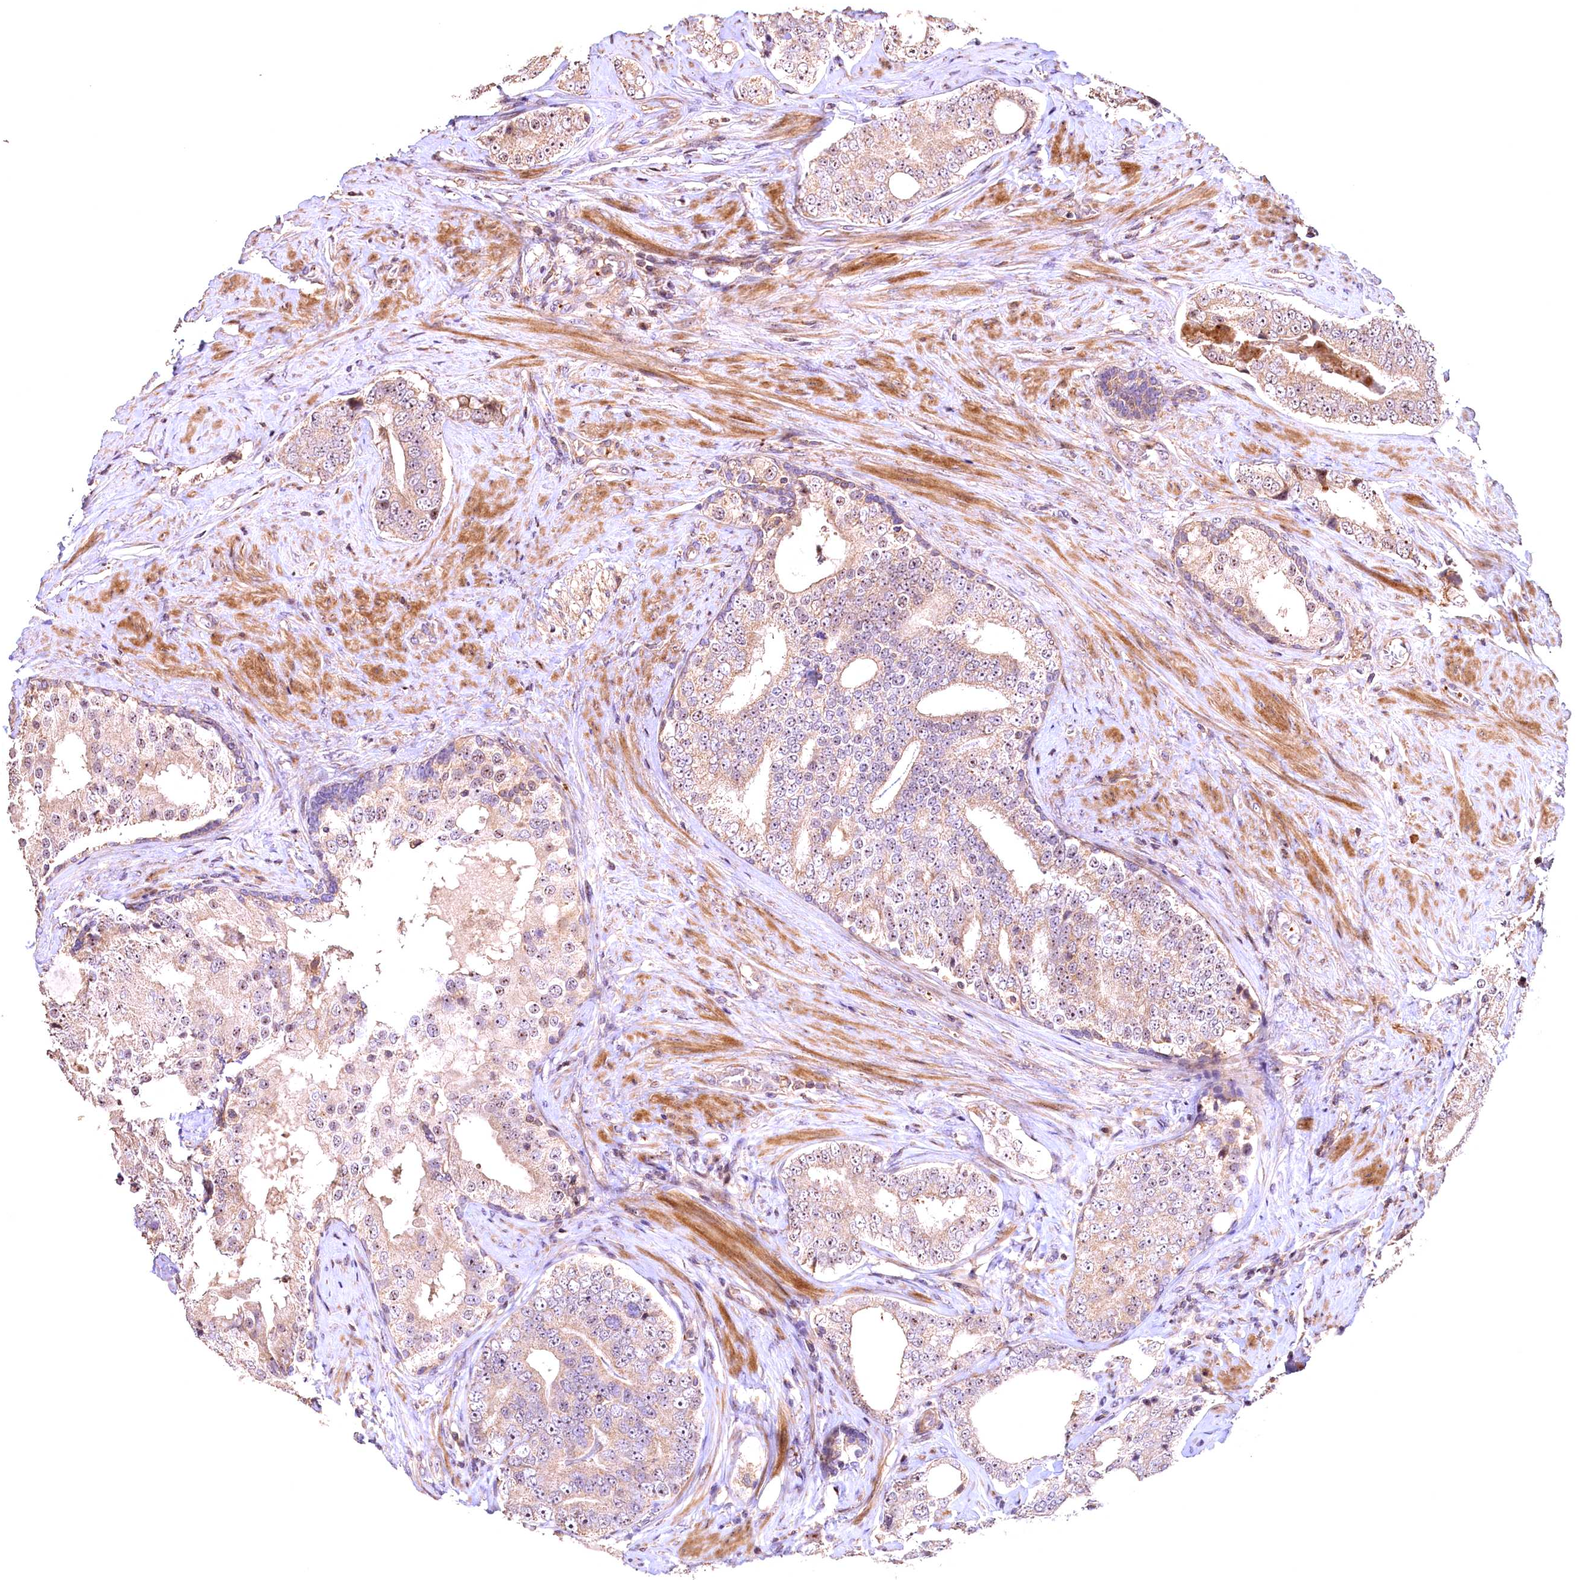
{"staining": {"intensity": "weak", "quantity": ">75%", "location": "cytoplasmic/membranous,nuclear"}, "tissue": "prostate cancer", "cell_type": "Tumor cells", "image_type": "cancer", "snomed": [{"axis": "morphology", "description": "Adenocarcinoma, High grade"}, {"axis": "topography", "description": "Prostate"}], "caption": "High-power microscopy captured an immunohistochemistry (IHC) image of prostate cancer, revealing weak cytoplasmic/membranous and nuclear expression in about >75% of tumor cells.", "gene": "FUZ", "patient": {"sex": "male", "age": 56}}